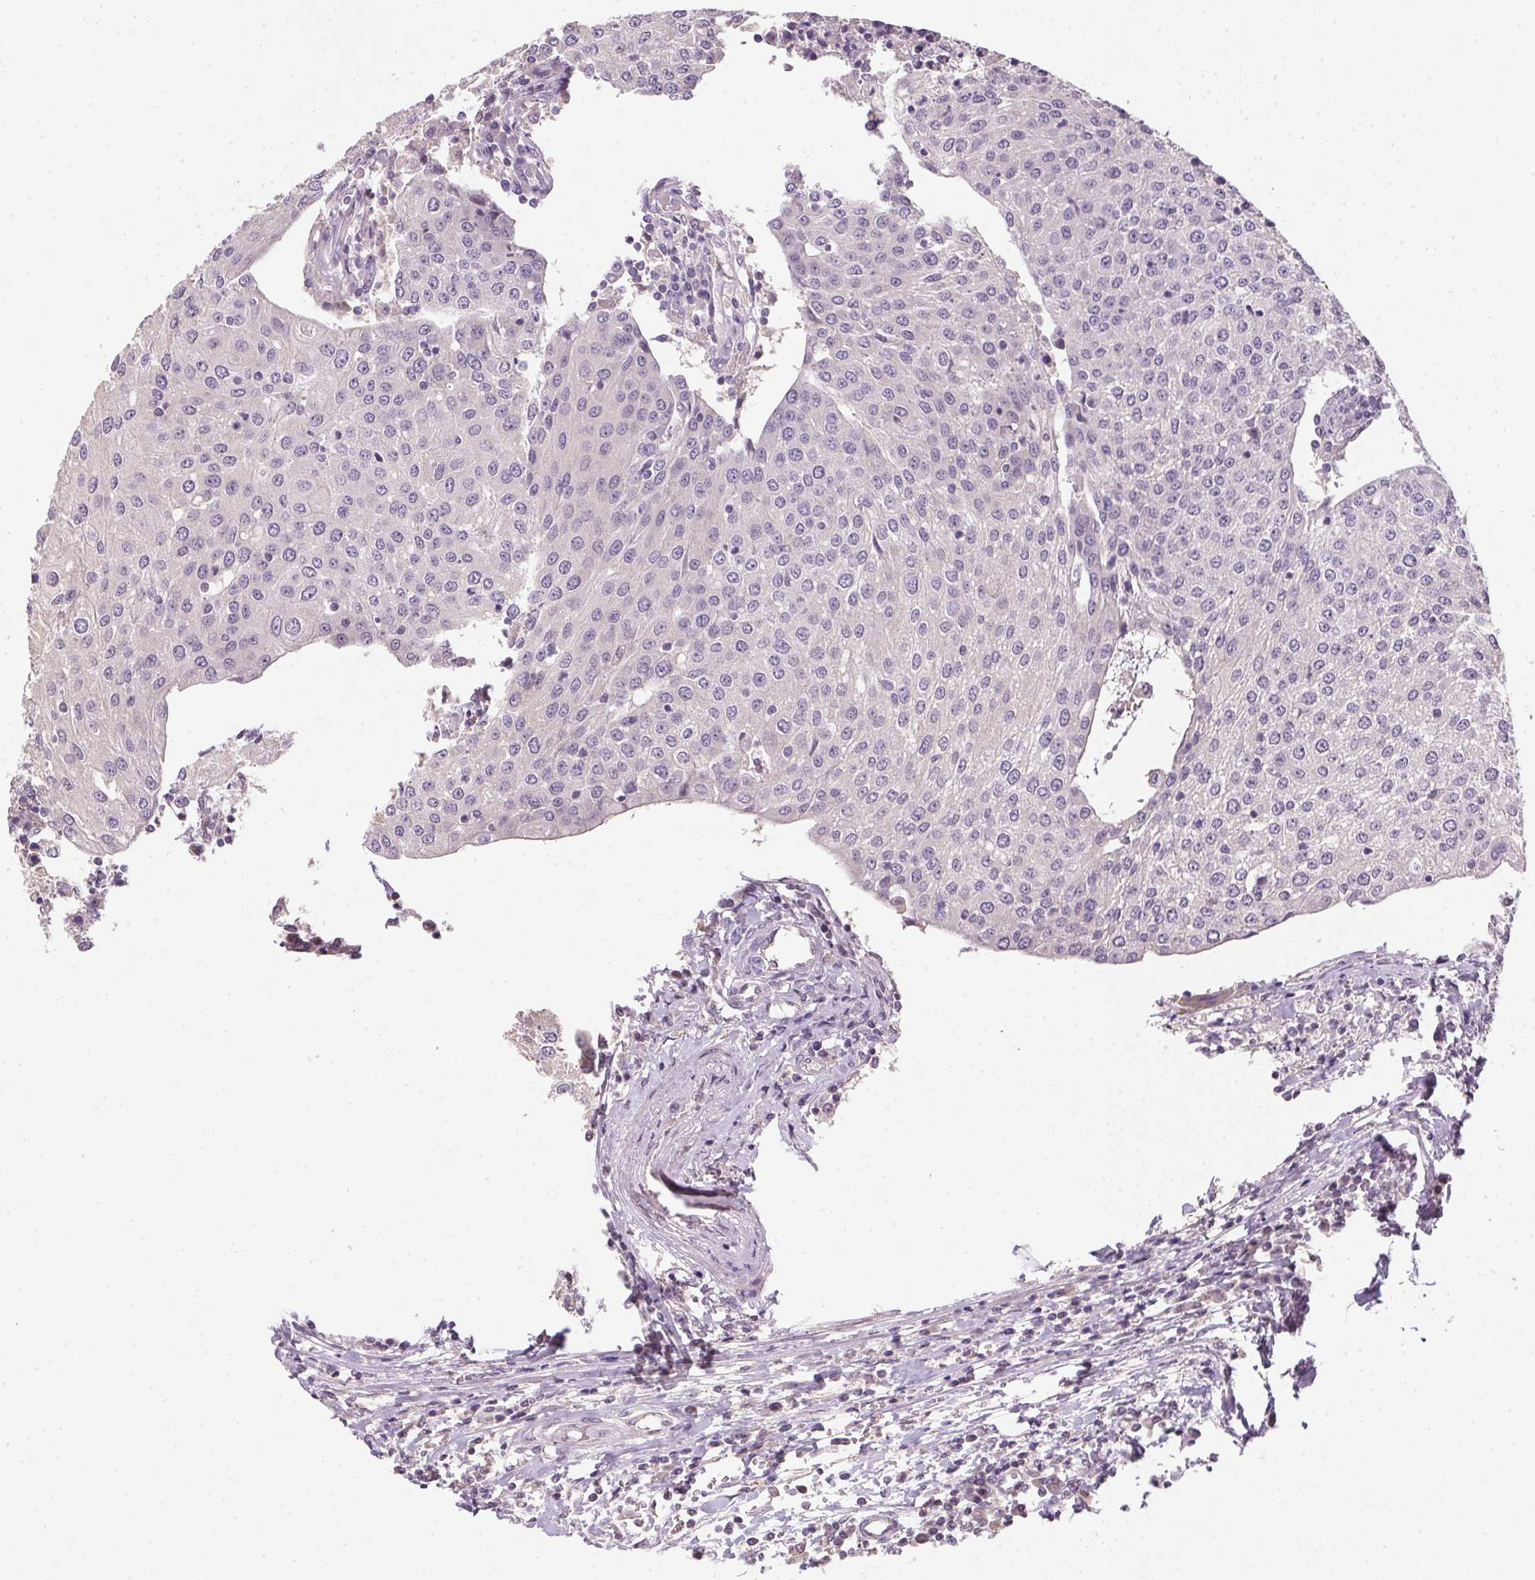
{"staining": {"intensity": "negative", "quantity": "none", "location": "none"}, "tissue": "urothelial cancer", "cell_type": "Tumor cells", "image_type": "cancer", "snomed": [{"axis": "morphology", "description": "Urothelial carcinoma, High grade"}, {"axis": "topography", "description": "Urinary bladder"}], "caption": "The IHC image has no significant staining in tumor cells of urothelial carcinoma (high-grade) tissue.", "gene": "ALDH8A1", "patient": {"sex": "female", "age": 85}}